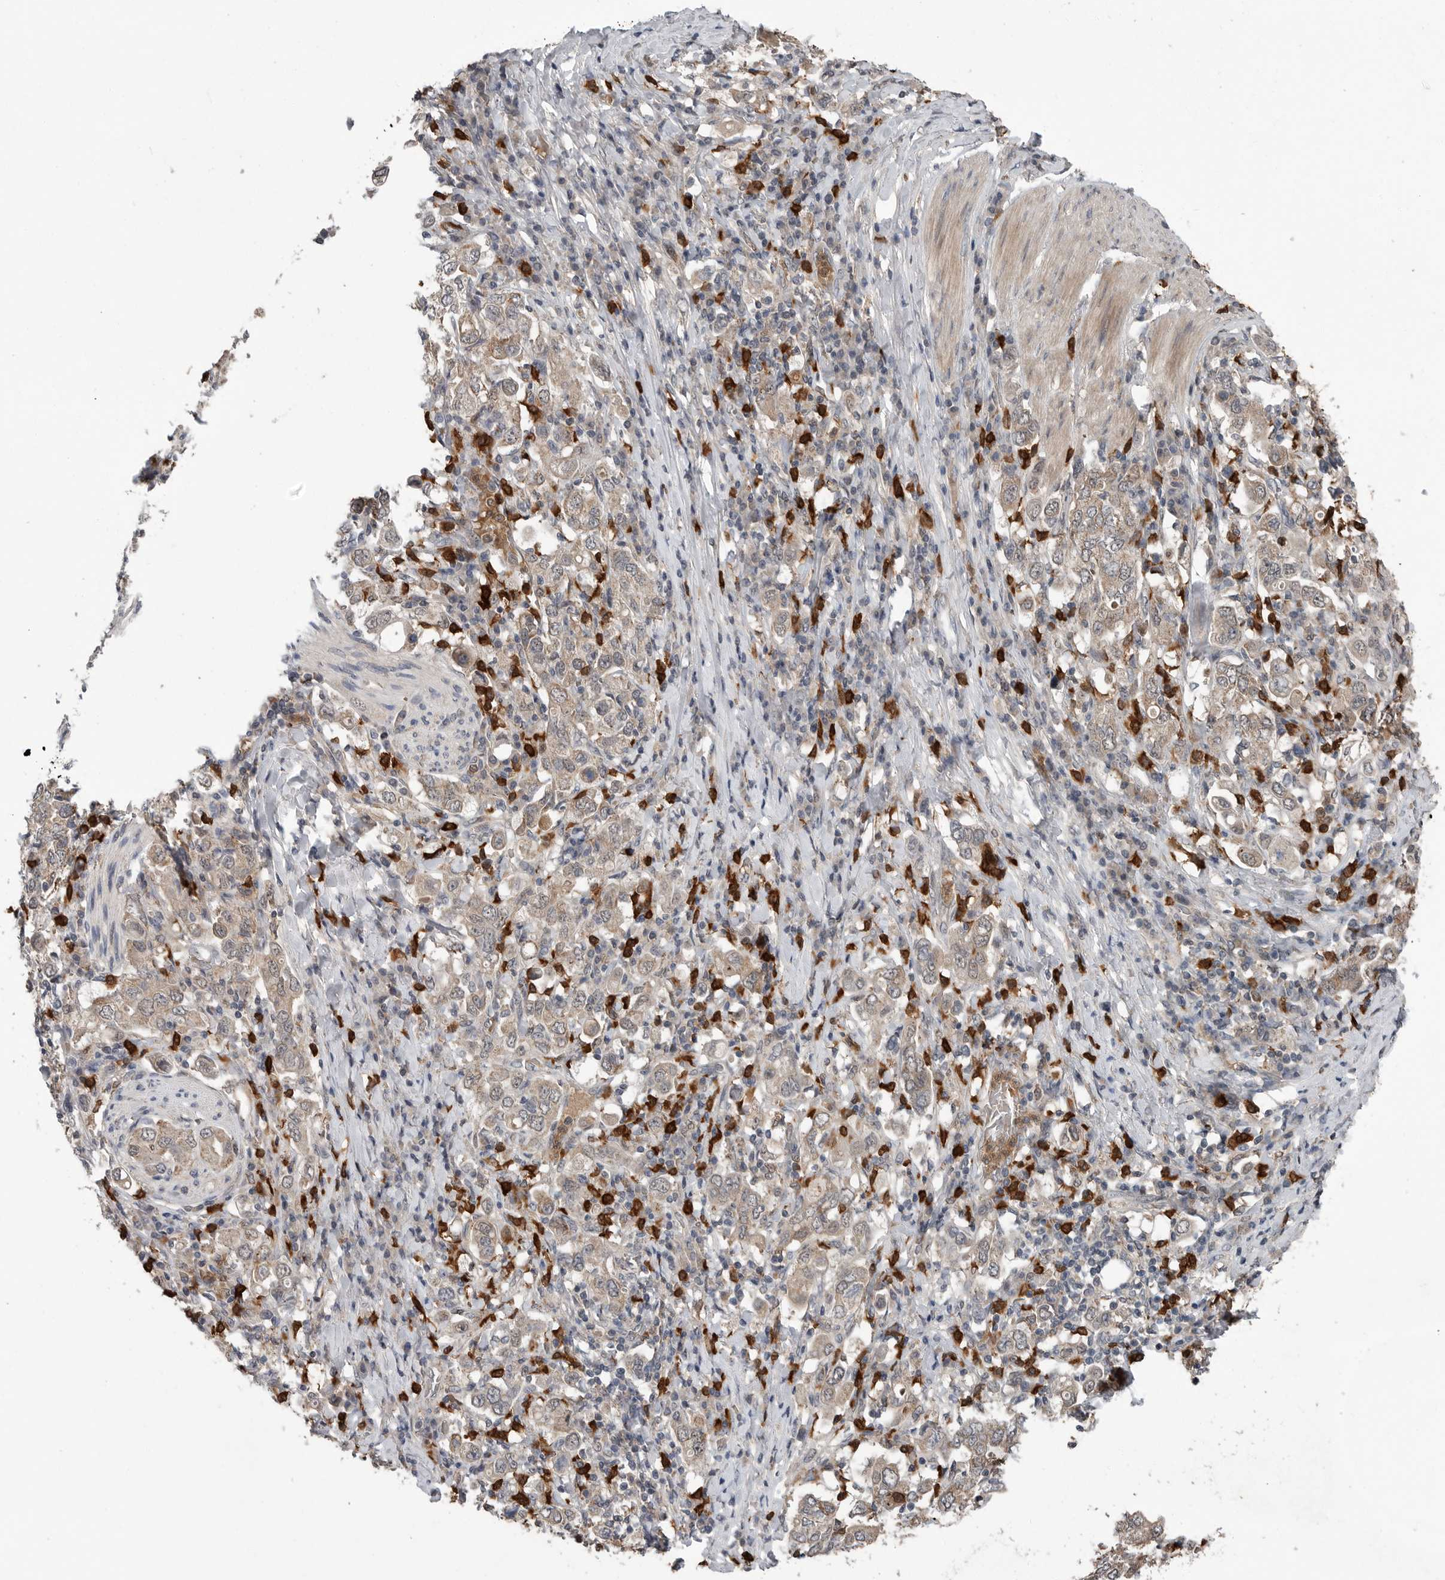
{"staining": {"intensity": "weak", "quantity": ">75%", "location": "cytoplasmic/membranous"}, "tissue": "stomach cancer", "cell_type": "Tumor cells", "image_type": "cancer", "snomed": [{"axis": "morphology", "description": "Adenocarcinoma, NOS"}, {"axis": "topography", "description": "Stomach, upper"}], "caption": "Tumor cells demonstrate low levels of weak cytoplasmic/membranous staining in approximately >75% of cells in adenocarcinoma (stomach).", "gene": "SCP2", "patient": {"sex": "male", "age": 62}}